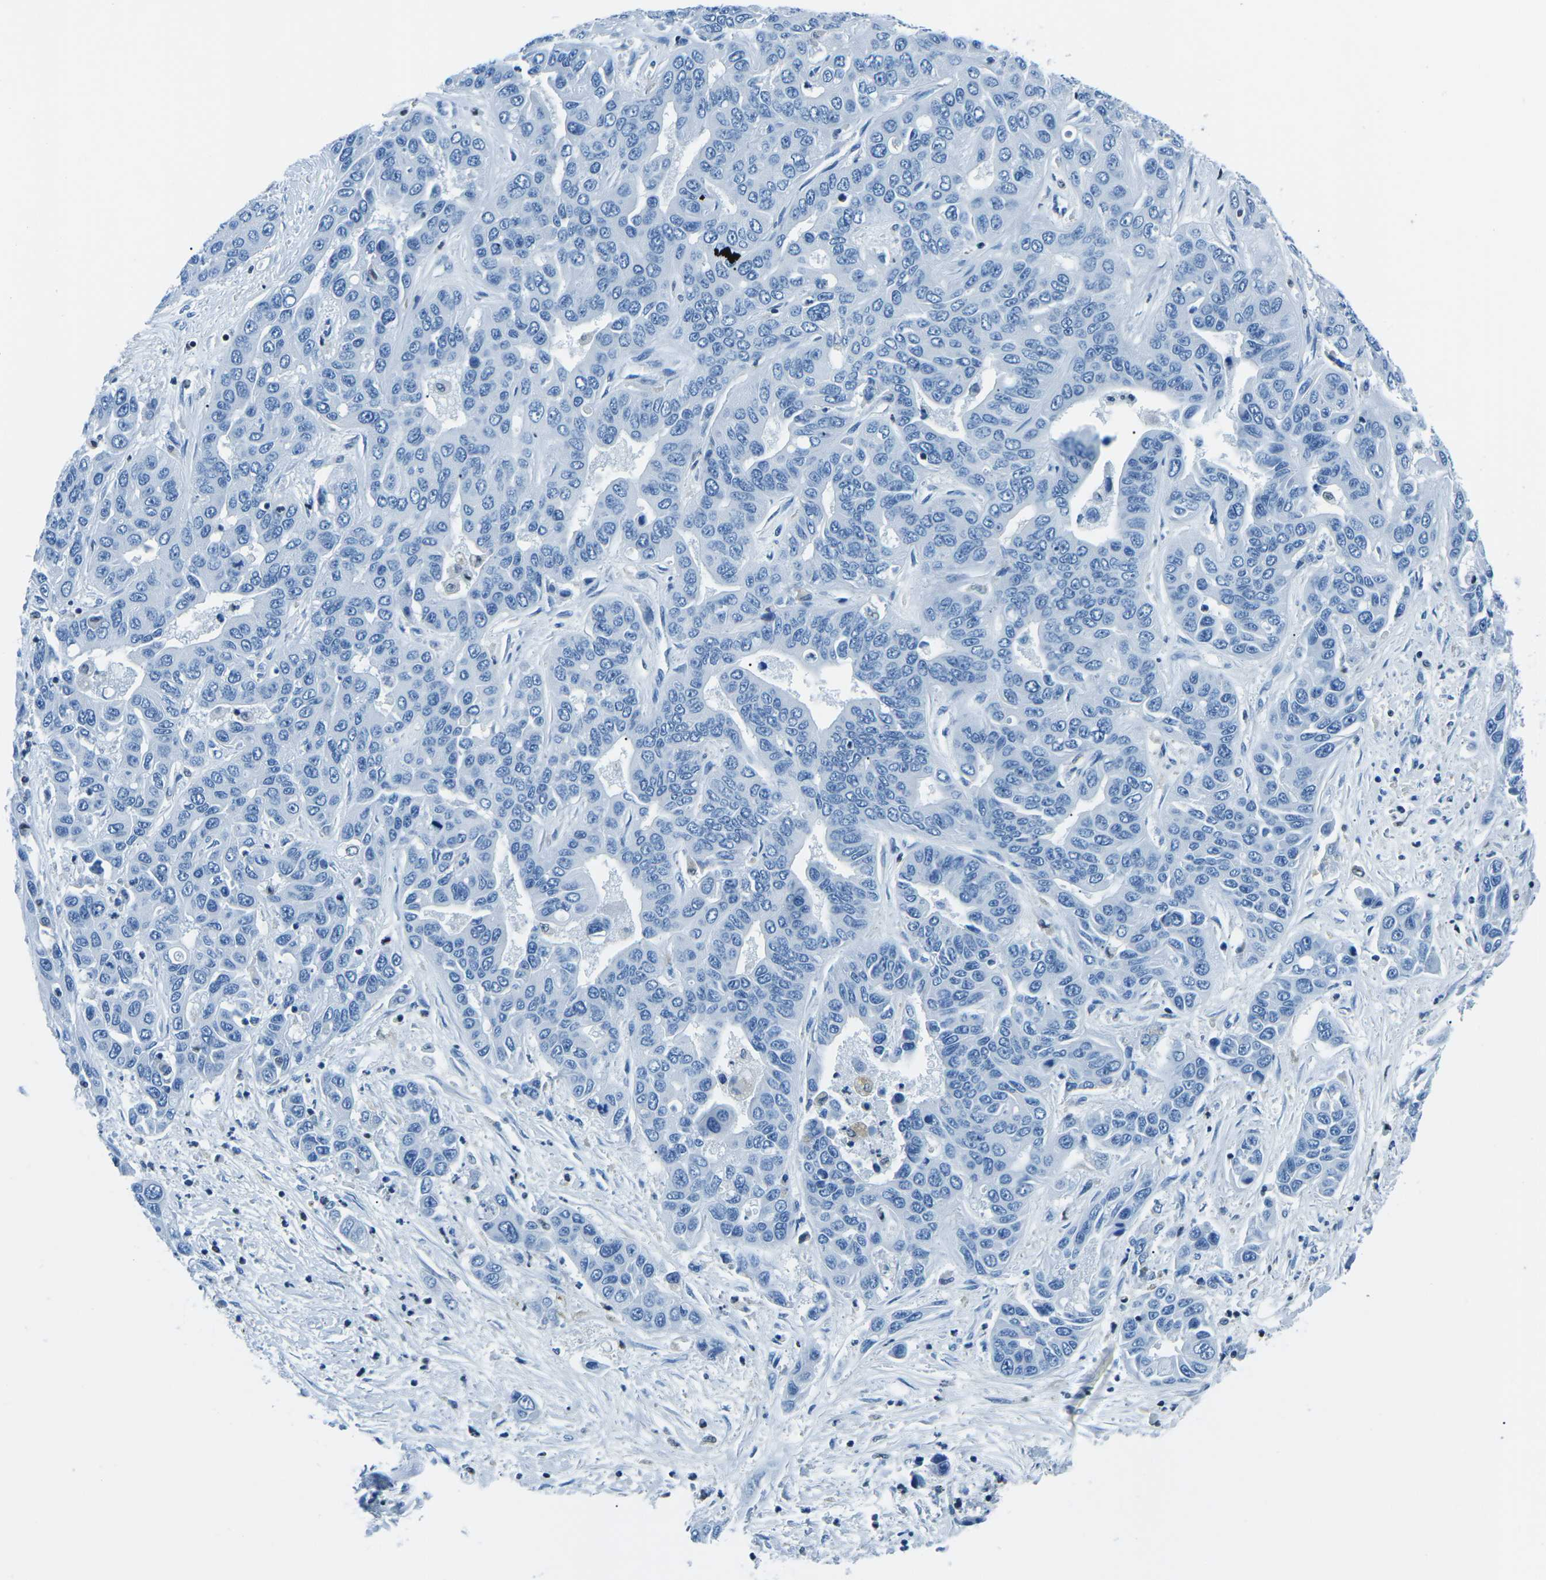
{"staining": {"intensity": "negative", "quantity": "none", "location": "none"}, "tissue": "liver cancer", "cell_type": "Tumor cells", "image_type": "cancer", "snomed": [{"axis": "morphology", "description": "Cholangiocarcinoma"}, {"axis": "topography", "description": "Liver"}], "caption": "Histopathology image shows no protein expression in tumor cells of liver cancer (cholangiocarcinoma) tissue.", "gene": "CELF2", "patient": {"sex": "female", "age": 52}}